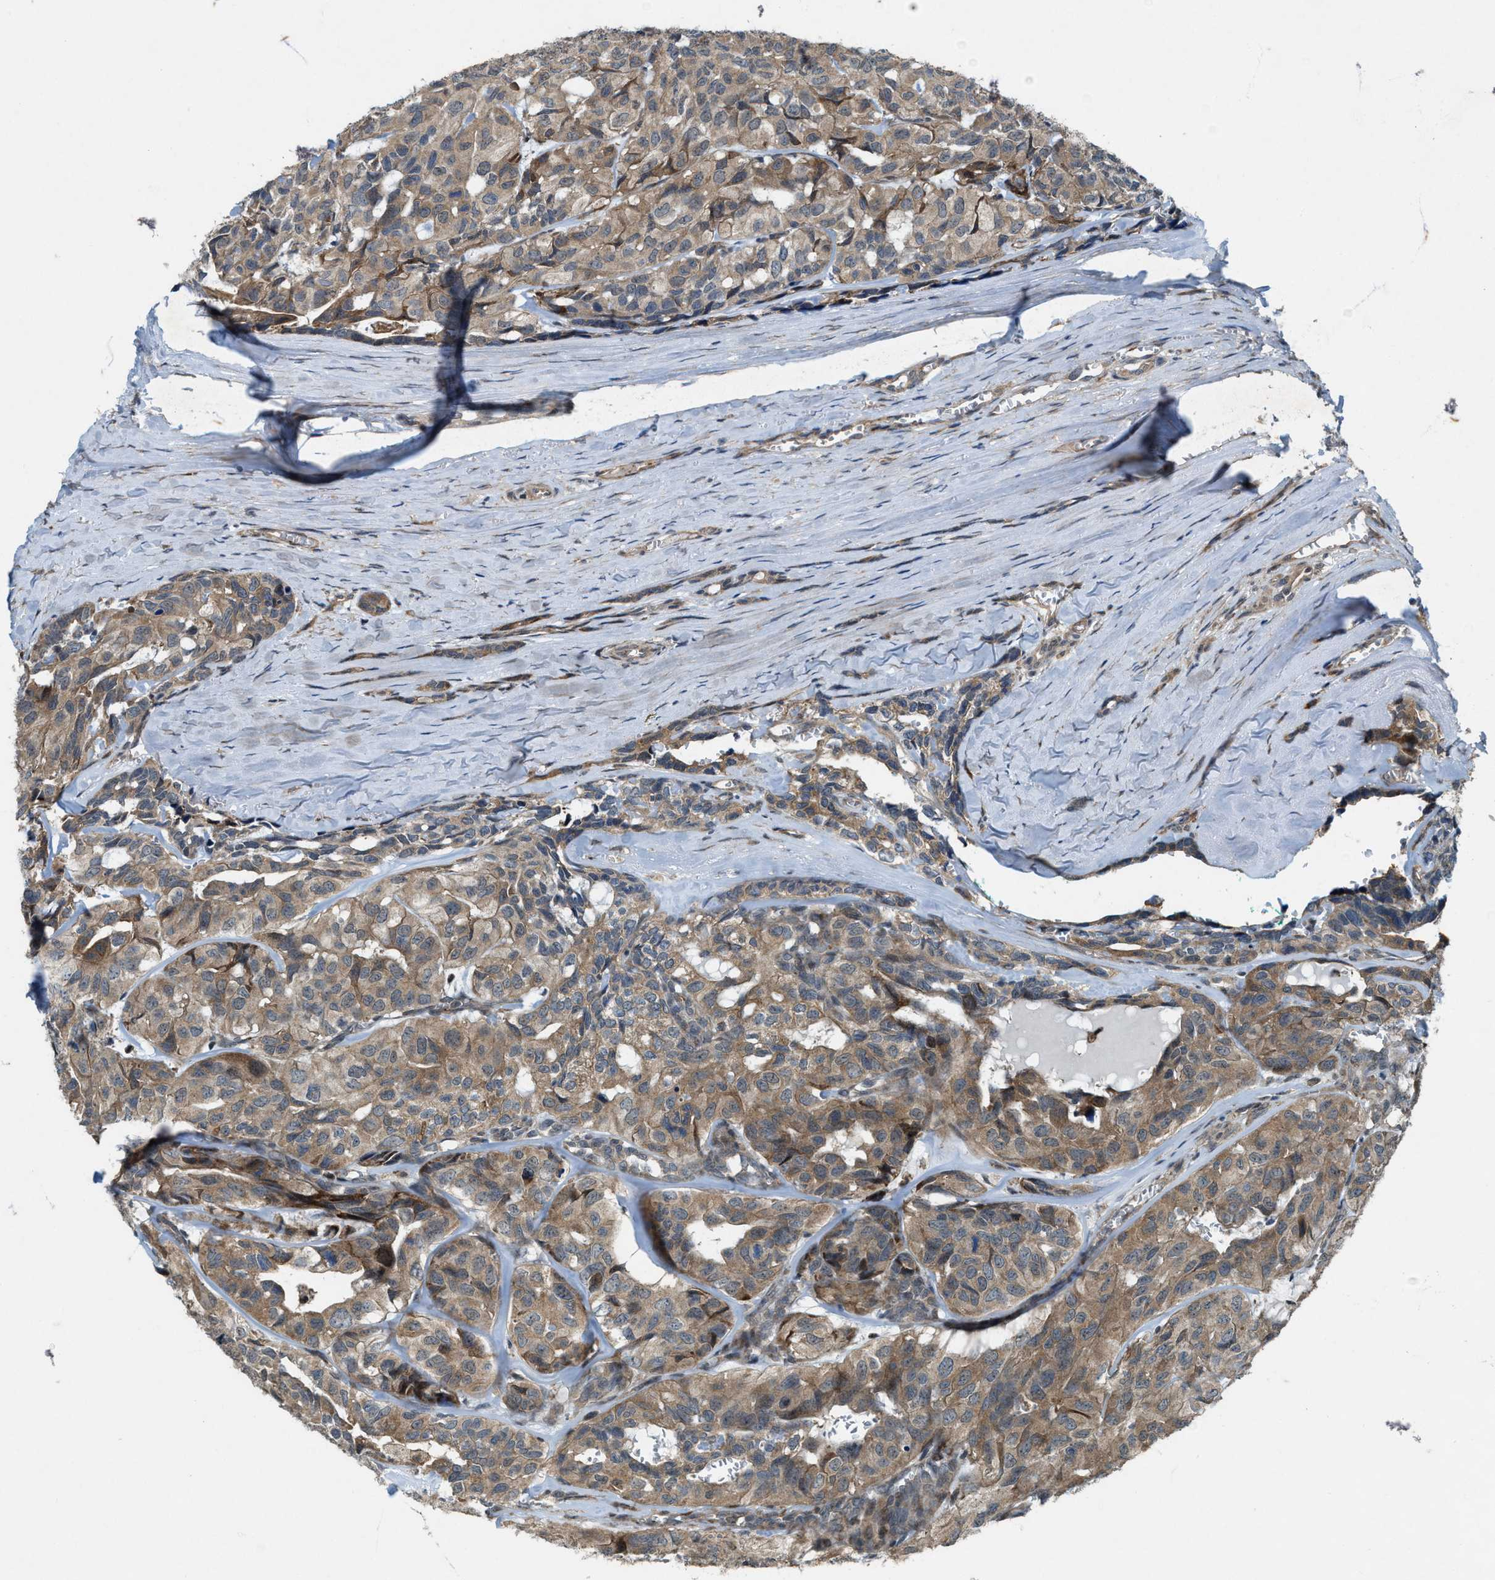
{"staining": {"intensity": "moderate", "quantity": ">75%", "location": "cytoplasmic/membranous"}, "tissue": "head and neck cancer", "cell_type": "Tumor cells", "image_type": "cancer", "snomed": [{"axis": "morphology", "description": "Adenocarcinoma, NOS"}, {"axis": "topography", "description": "Salivary gland, NOS"}, {"axis": "topography", "description": "Head-Neck"}], "caption": "Moderate cytoplasmic/membranous protein expression is seen in approximately >75% of tumor cells in head and neck adenocarcinoma.", "gene": "LRRC72", "patient": {"sex": "female", "age": 76}}